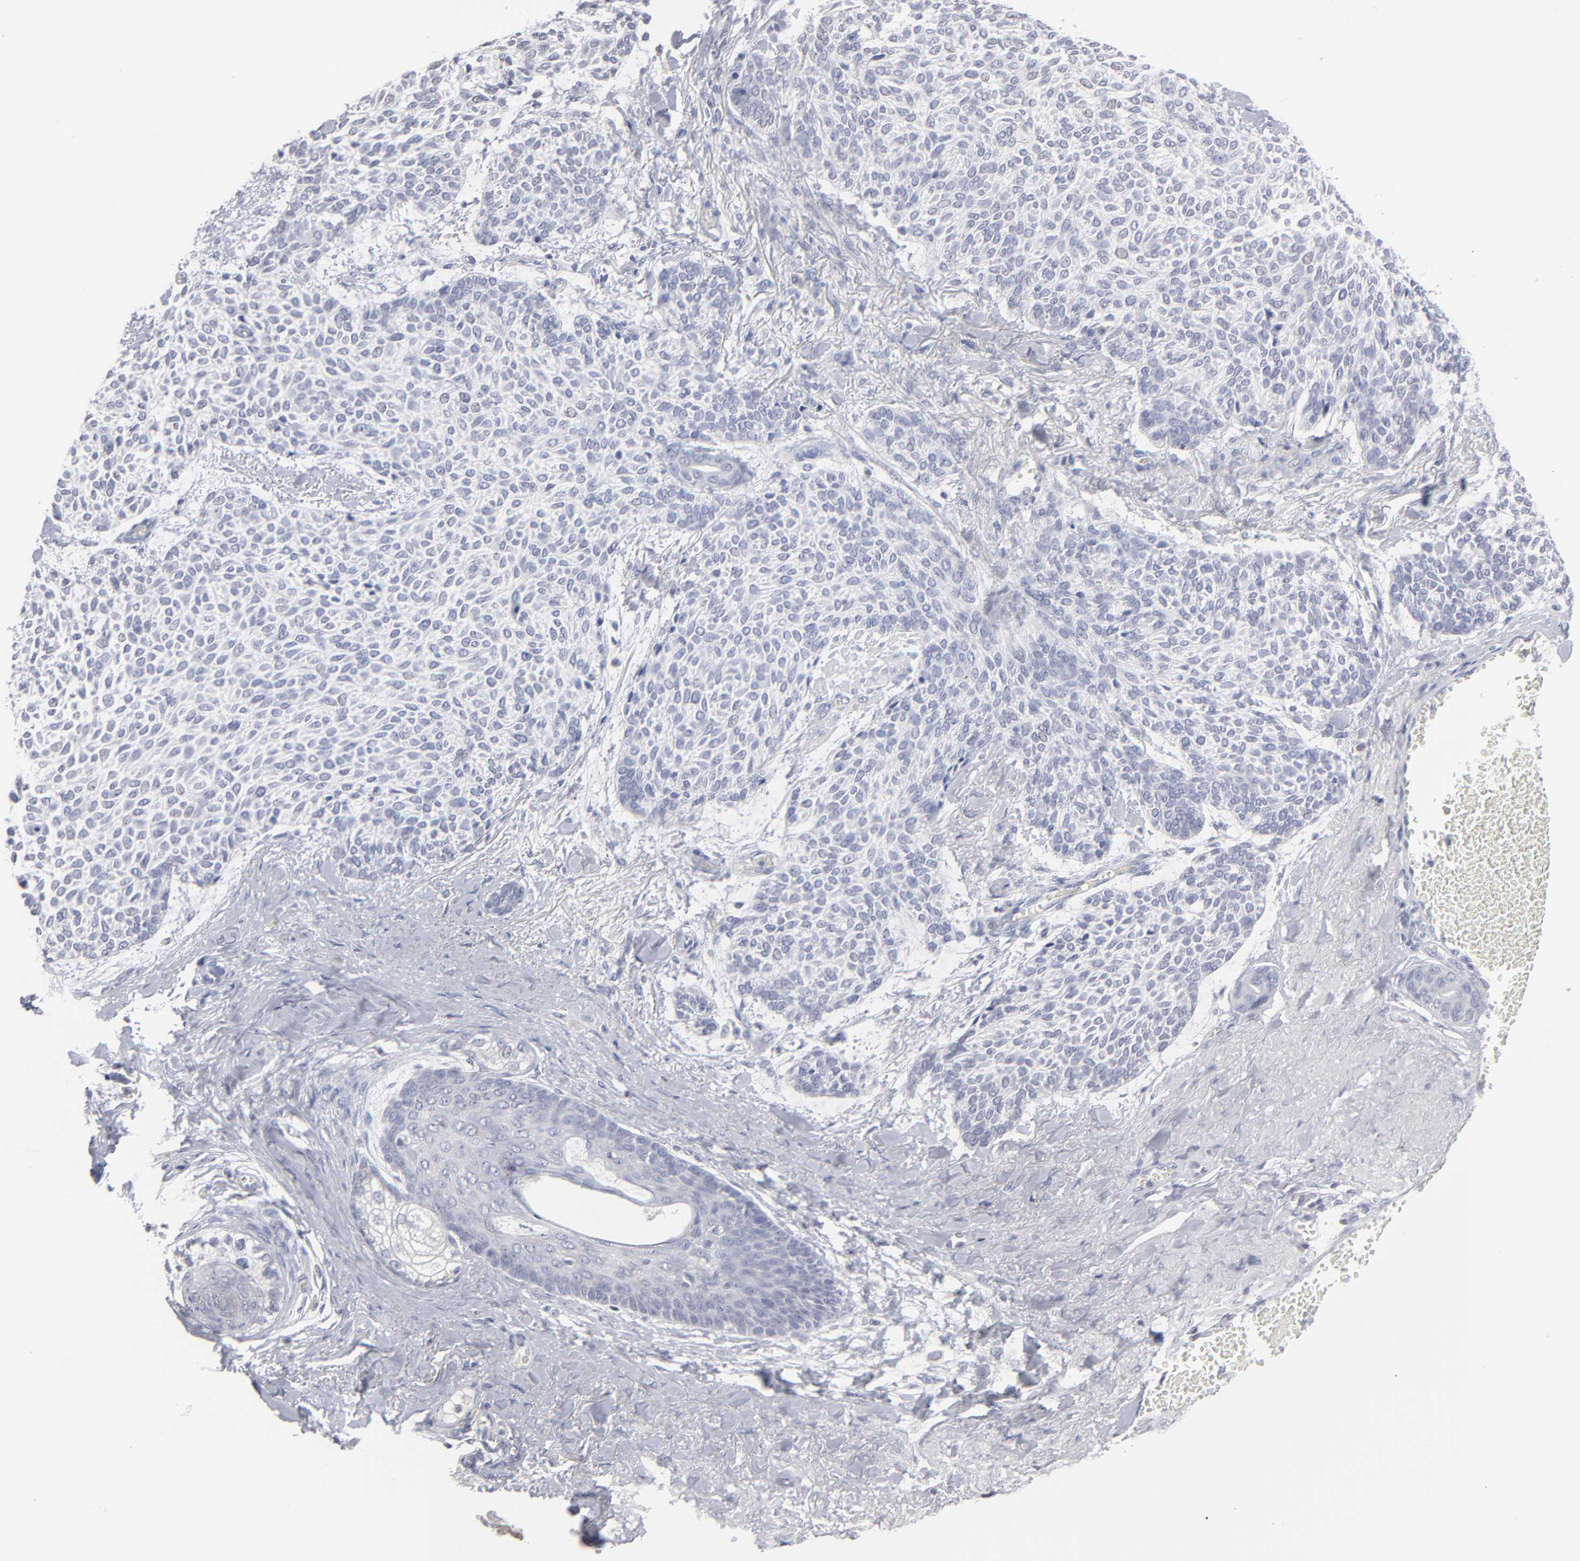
{"staining": {"intensity": "negative", "quantity": "none", "location": "none"}, "tissue": "skin cancer", "cell_type": "Tumor cells", "image_type": "cancer", "snomed": [{"axis": "morphology", "description": "Normal tissue, NOS"}, {"axis": "morphology", "description": "Basal cell carcinoma"}, {"axis": "topography", "description": "Skin"}], "caption": "Immunohistochemistry (IHC) of human skin cancer exhibits no positivity in tumor cells.", "gene": "RPH3A", "patient": {"sex": "female", "age": 70}}